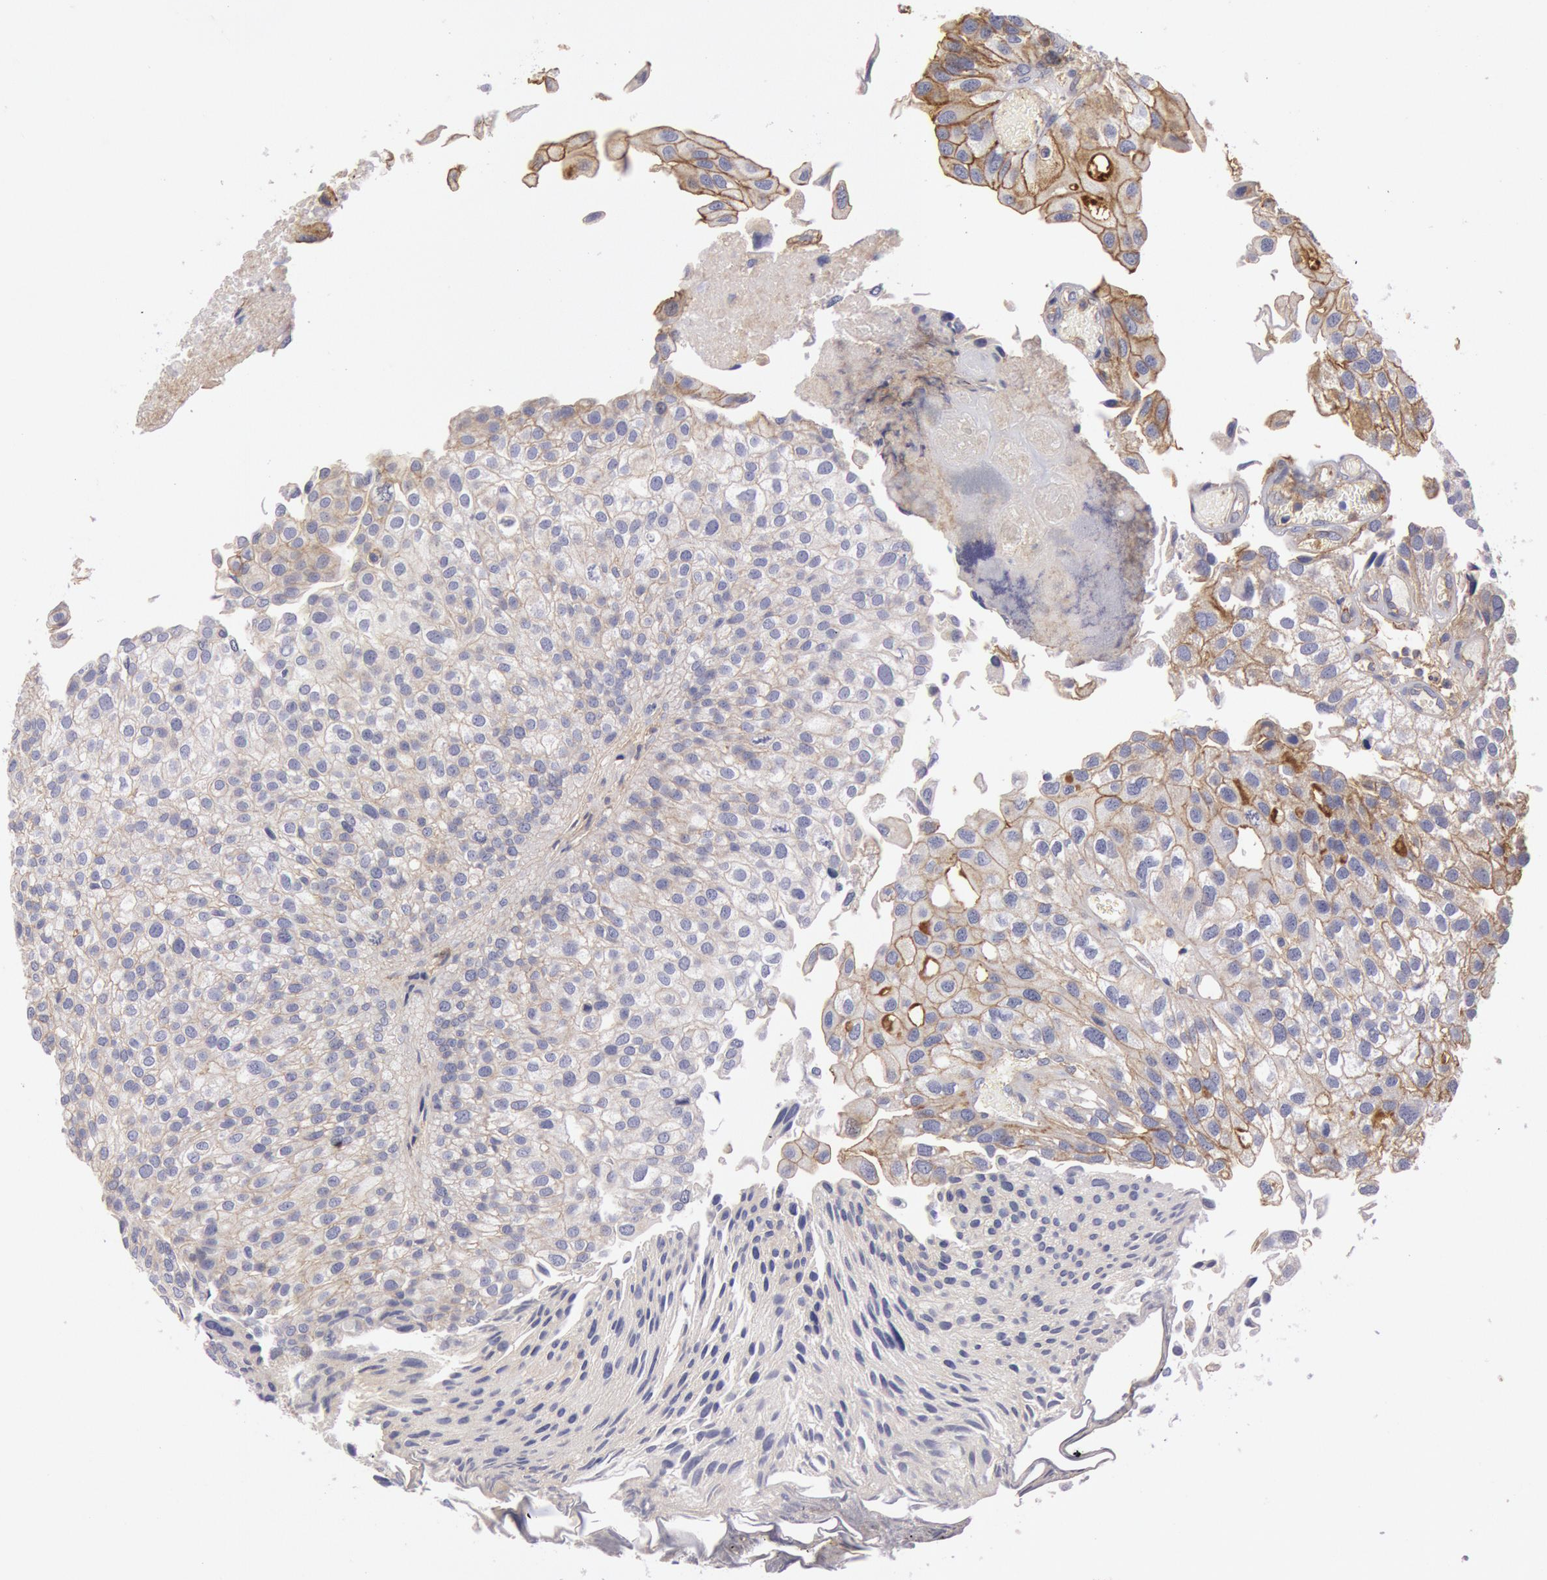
{"staining": {"intensity": "weak", "quantity": ">75%", "location": "cytoplasmic/membranous"}, "tissue": "urothelial cancer", "cell_type": "Tumor cells", "image_type": "cancer", "snomed": [{"axis": "morphology", "description": "Urothelial carcinoma, Low grade"}, {"axis": "topography", "description": "Urinary bladder"}], "caption": "Urothelial carcinoma (low-grade) tissue displays weak cytoplasmic/membranous staining in about >75% of tumor cells The staining was performed using DAB (3,3'-diaminobenzidine) to visualize the protein expression in brown, while the nuclei were stained in blue with hematoxylin (Magnification: 20x).", "gene": "SNAP23", "patient": {"sex": "female", "age": 89}}